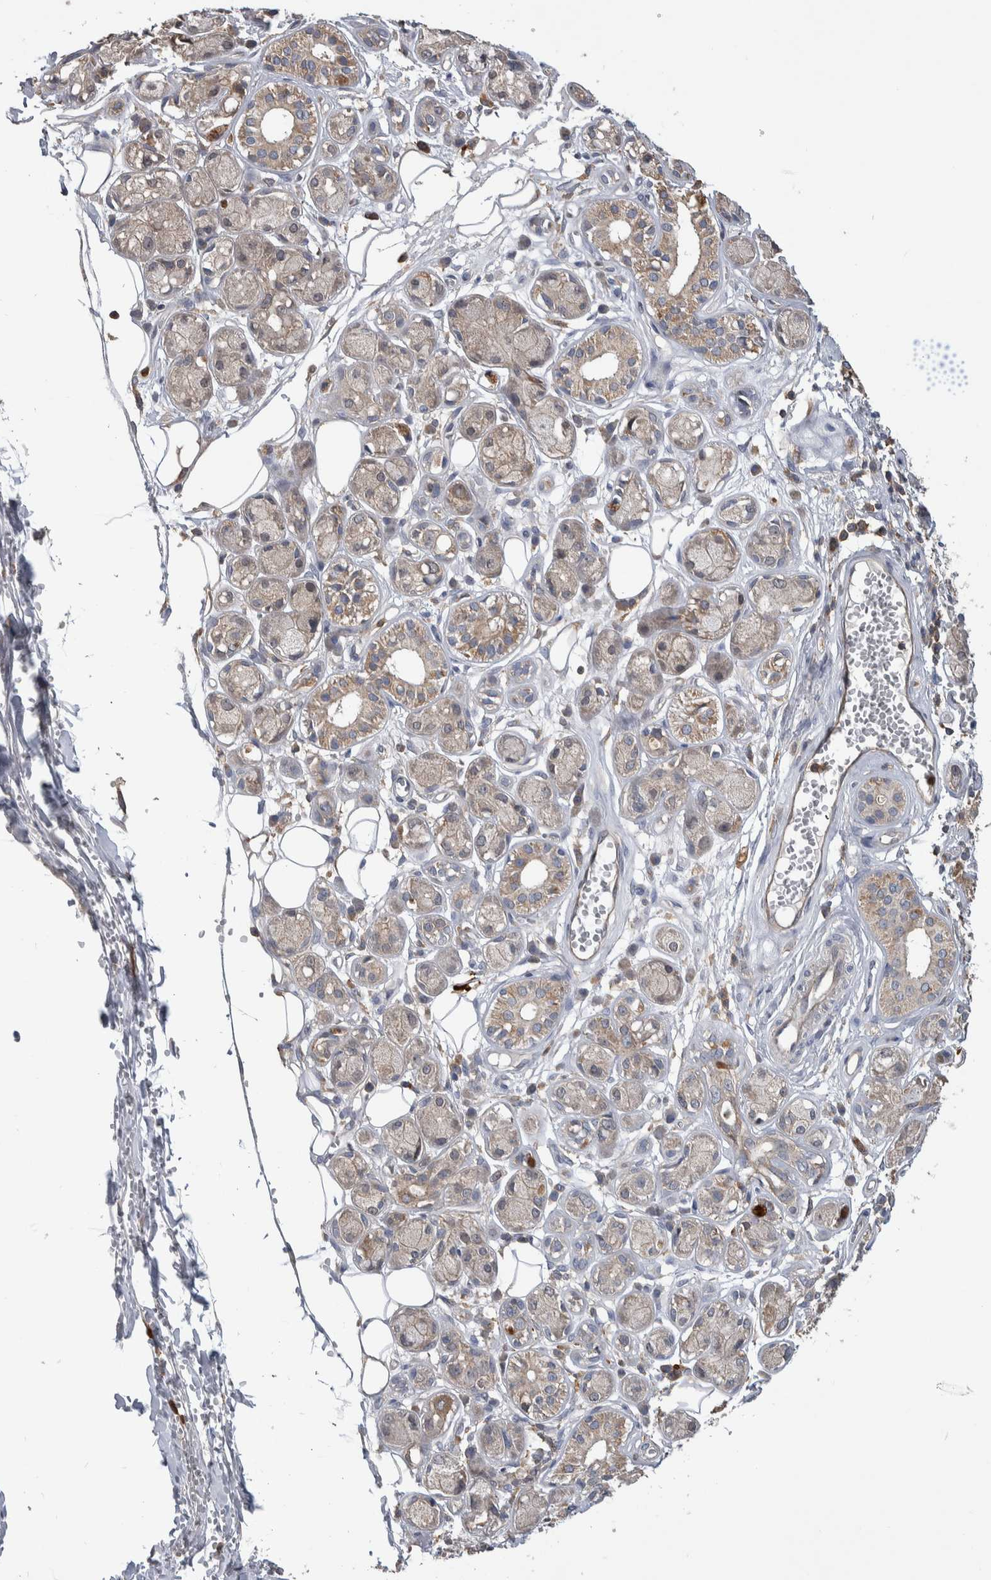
{"staining": {"intensity": "negative", "quantity": "none", "location": "none"}, "tissue": "adipose tissue", "cell_type": "Adipocytes", "image_type": "normal", "snomed": [{"axis": "morphology", "description": "Normal tissue, NOS"}, {"axis": "morphology", "description": "Inflammation, NOS"}, {"axis": "topography", "description": "Salivary gland"}, {"axis": "topography", "description": "Peripheral nerve tissue"}], "caption": "The IHC micrograph has no significant positivity in adipocytes of adipose tissue.", "gene": "SDCBP", "patient": {"sex": "female", "age": 75}}